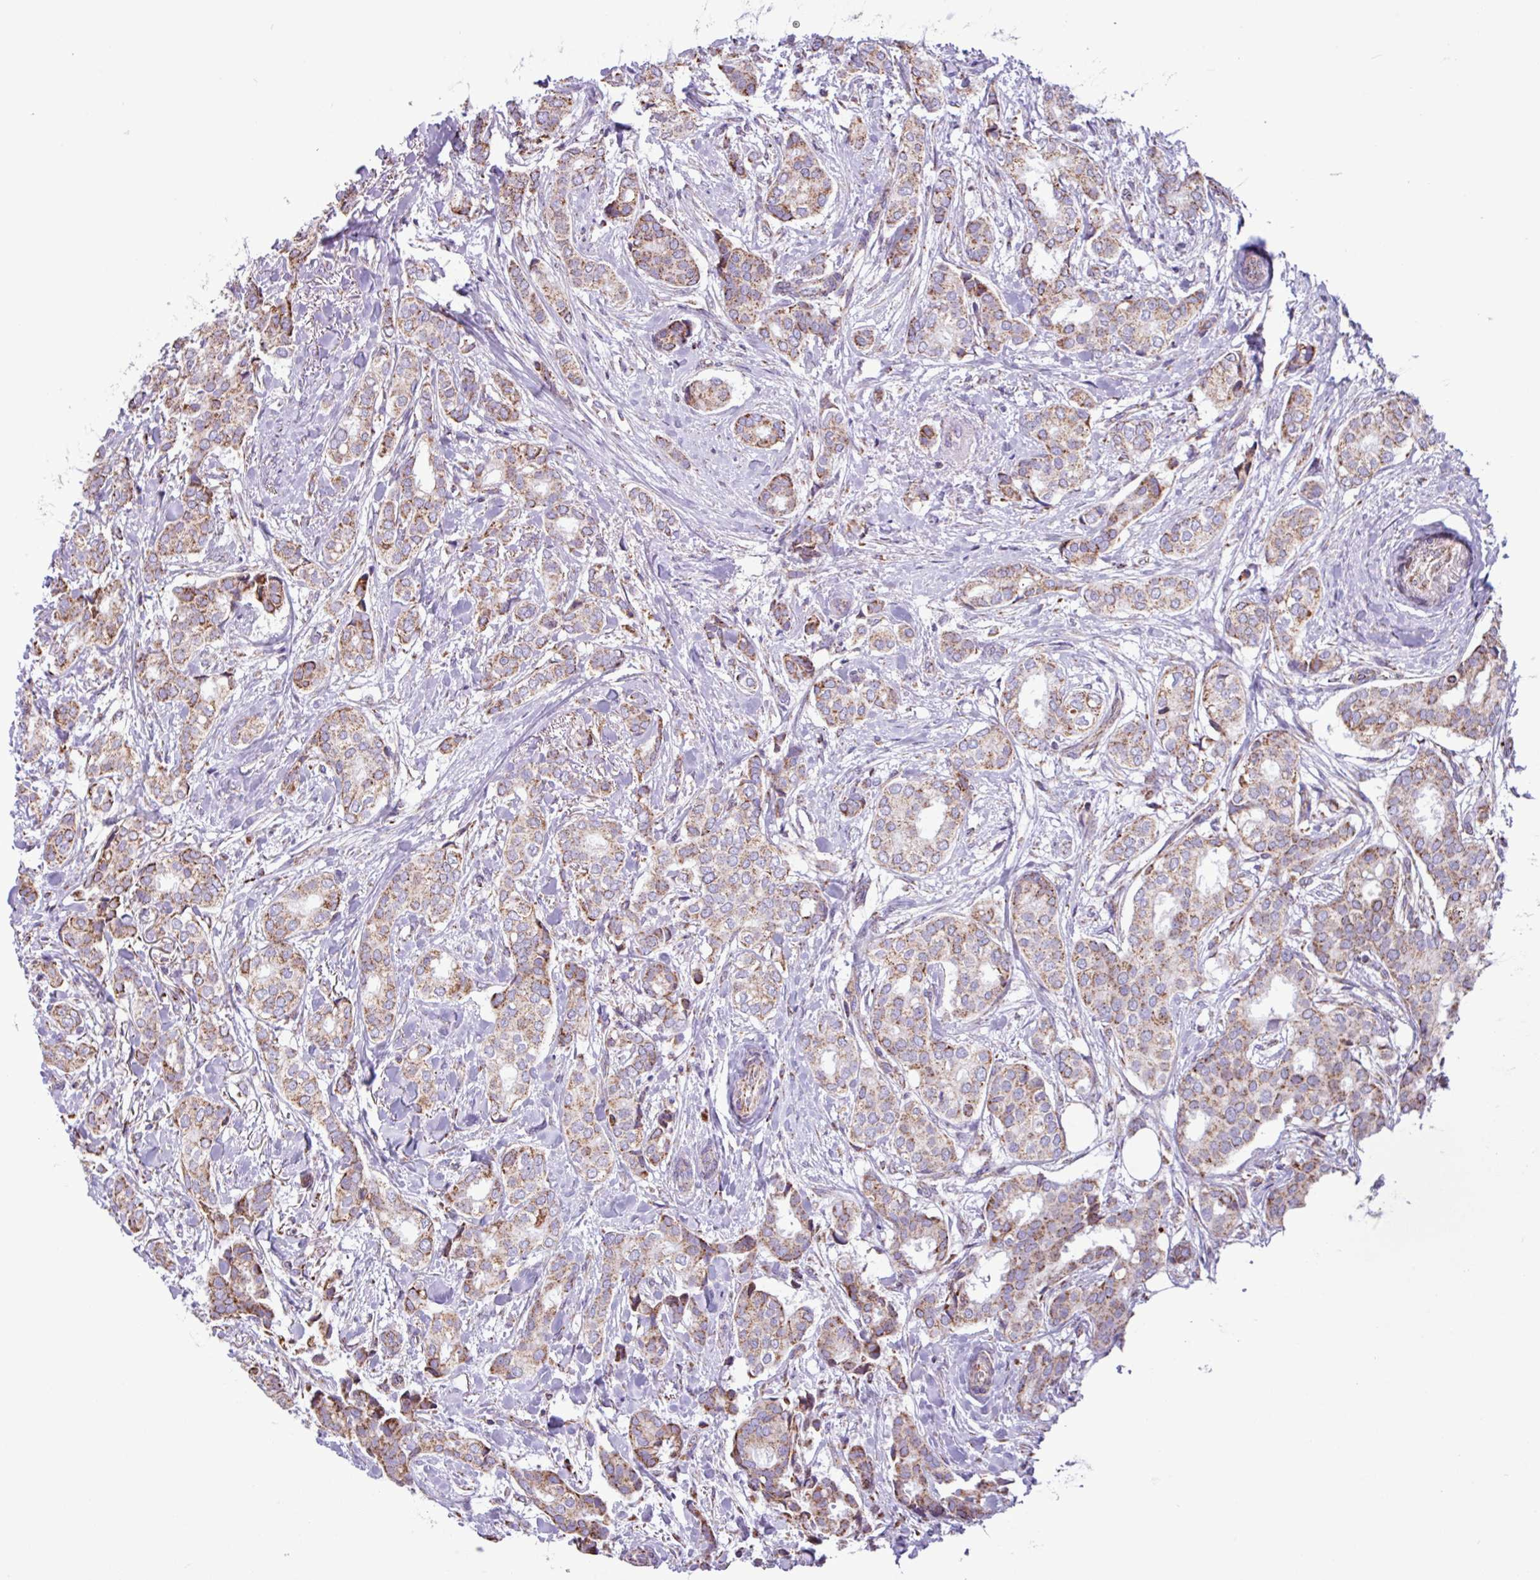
{"staining": {"intensity": "weak", "quantity": ">75%", "location": "cytoplasmic/membranous"}, "tissue": "breast cancer", "cell_type": "Tumor cells", "image_type": "cancer", "snomed": [{"axis": "morphology", "description": "Duct carcinoma"}, {"axis": "topography", "description": "Breast"}], "caption": "Brown immunohistochemical staining in invasive ductal carcinoma (breast) reveals weak cytoplasmic/membranous staining in about >75% of tumor cells.", "gene": "RTL3", "patient": {"sex": "female", "age": 73}}